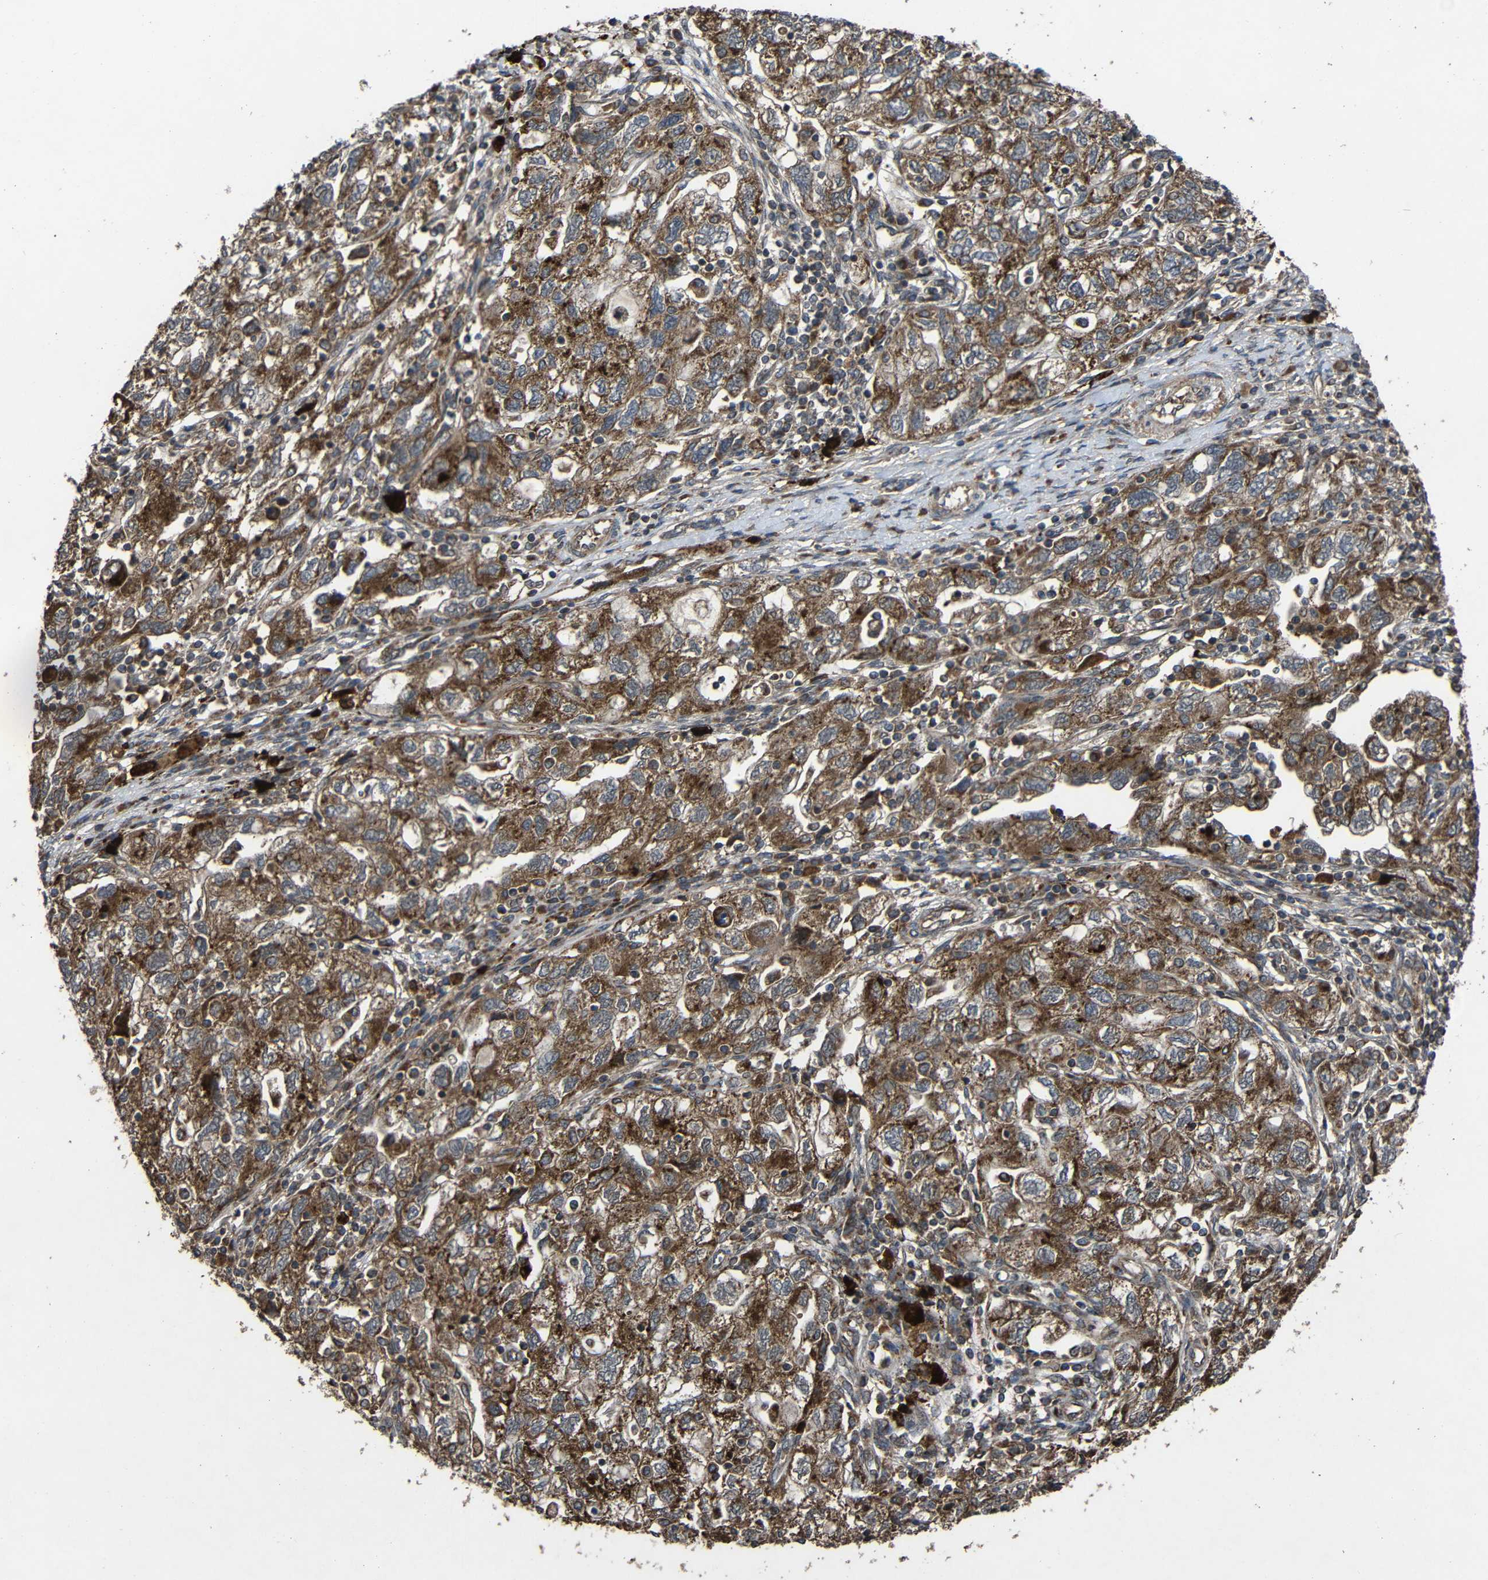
{"staining": {"intensity": "strong", "quantity": ">75%", "location": "cytoplasmic/membranous"}, "tissue": "ovarian cancer", "cell_type": "Tumor cells", "image_type": "cancer", "snomed": [{"axis": "morphology", "description": "Carcinoma, NOS"}, {"axis": "morphology", "description": "Cystadenocarcinoma, serous, NOS"}, {"axis": "topography", "description": "Ovary"}], "caption": "About >75% of tumor cells in ovarian cancer display strong cytoplasmic/membranous protein expression as visualized by brown immunohistochemical staining.", "gene": "C1GALT1", "patient": {"sex": "female", "age": 69}}